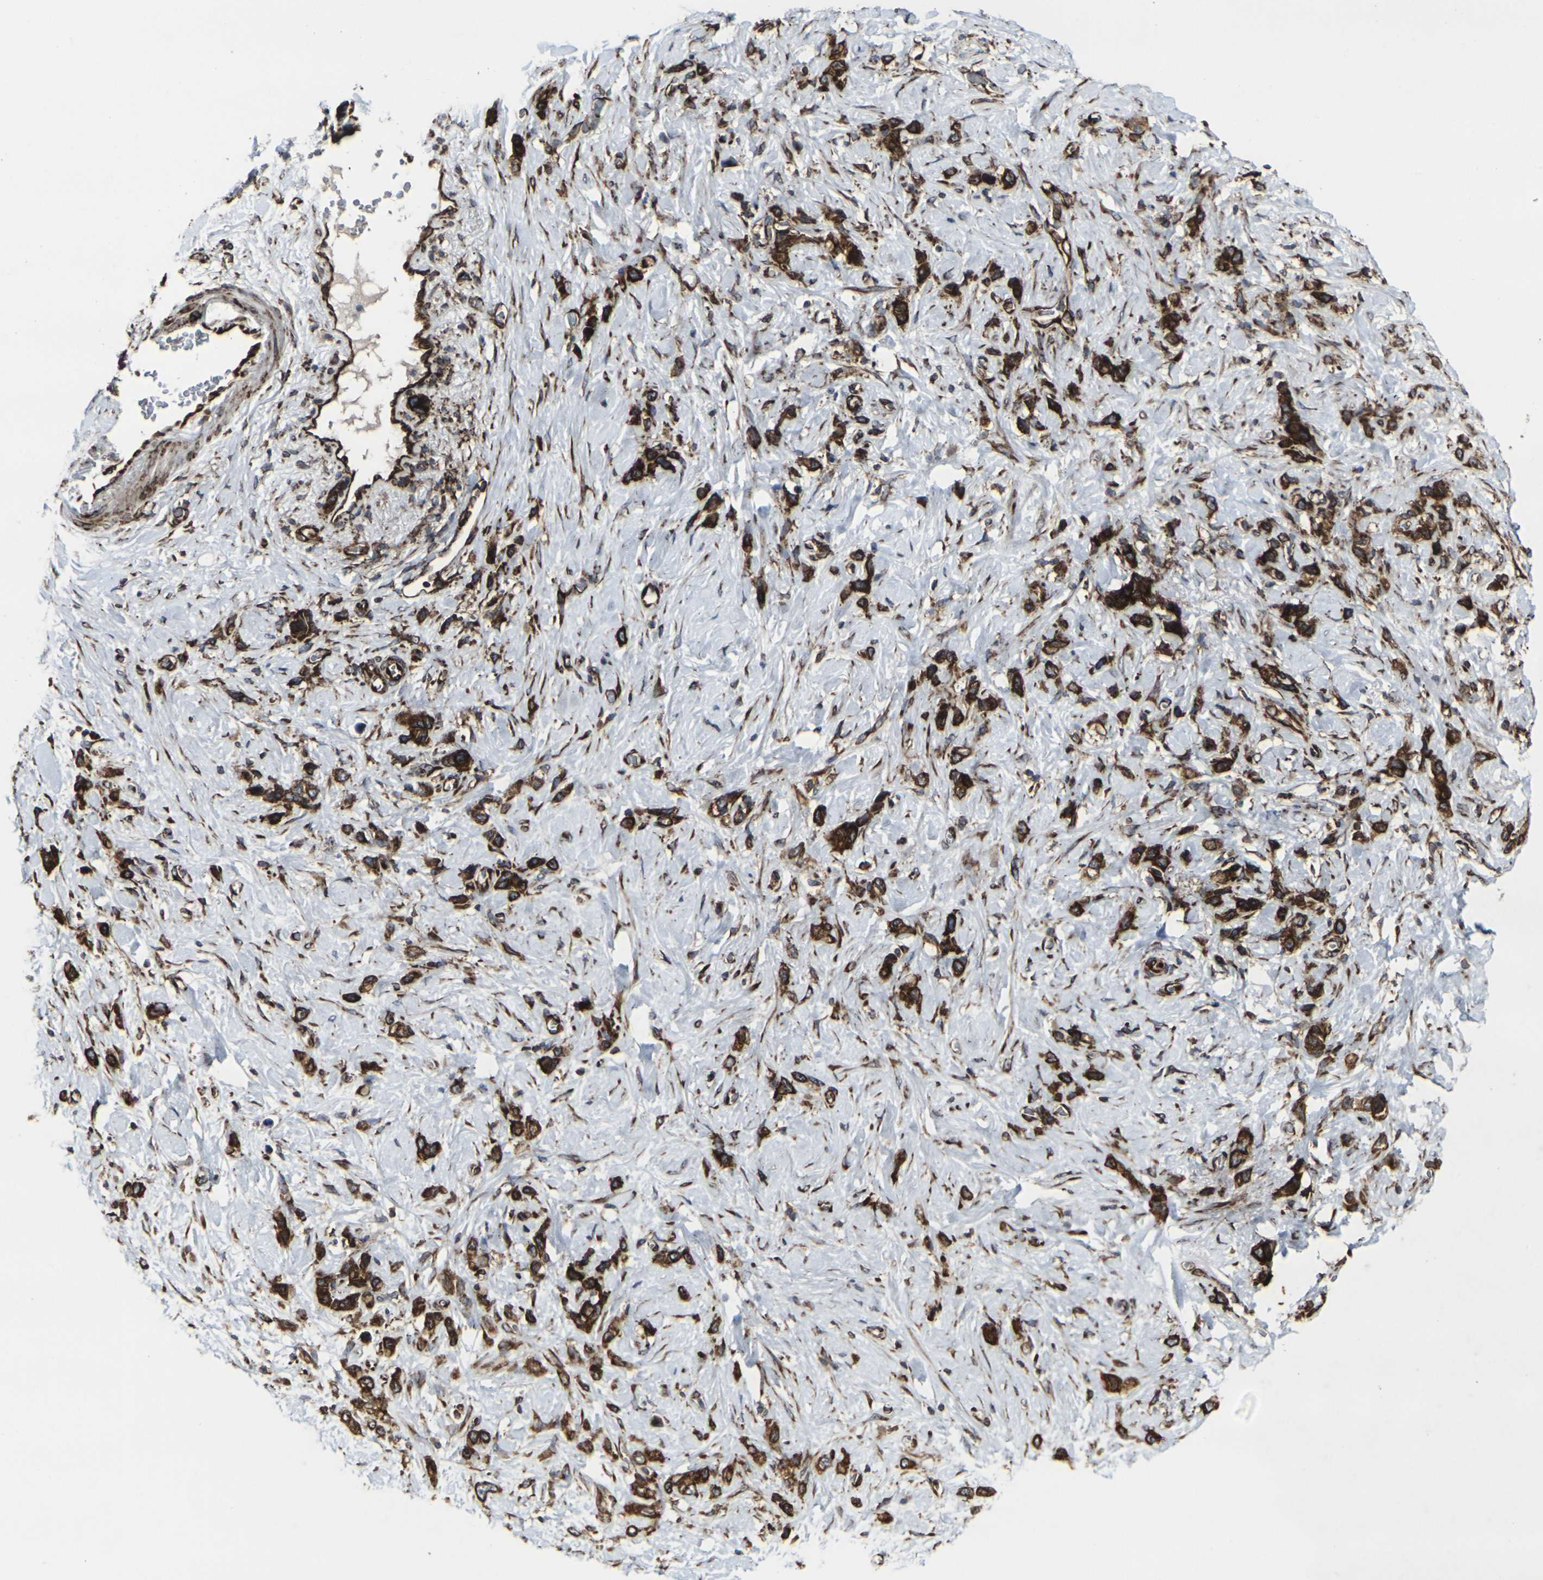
{"staining": {"intensity": "strong", "quantity": ">75%", "location": "cytoplasmic/membranous"}, "tissue": "stomach cancer", "cell_type": "Tumor cells", "image_type": "cancer", "snomed": [{"axis": "morphology", "description": "Adenocarcinoma, NOS"}, {"axis": "morphology", "description": "Adenocarcinoma, High grade"}, {"axis": "topography", "description": "Stomach, upper"}, {"axis": "topography", "description": "Stomach, lower"}], "caption": "Human stomach cancer stained with a protein marker displays strong staining in tumor cells.", "gene": "MARCHF2", "patient": {"sex": "female", "age": 65}}